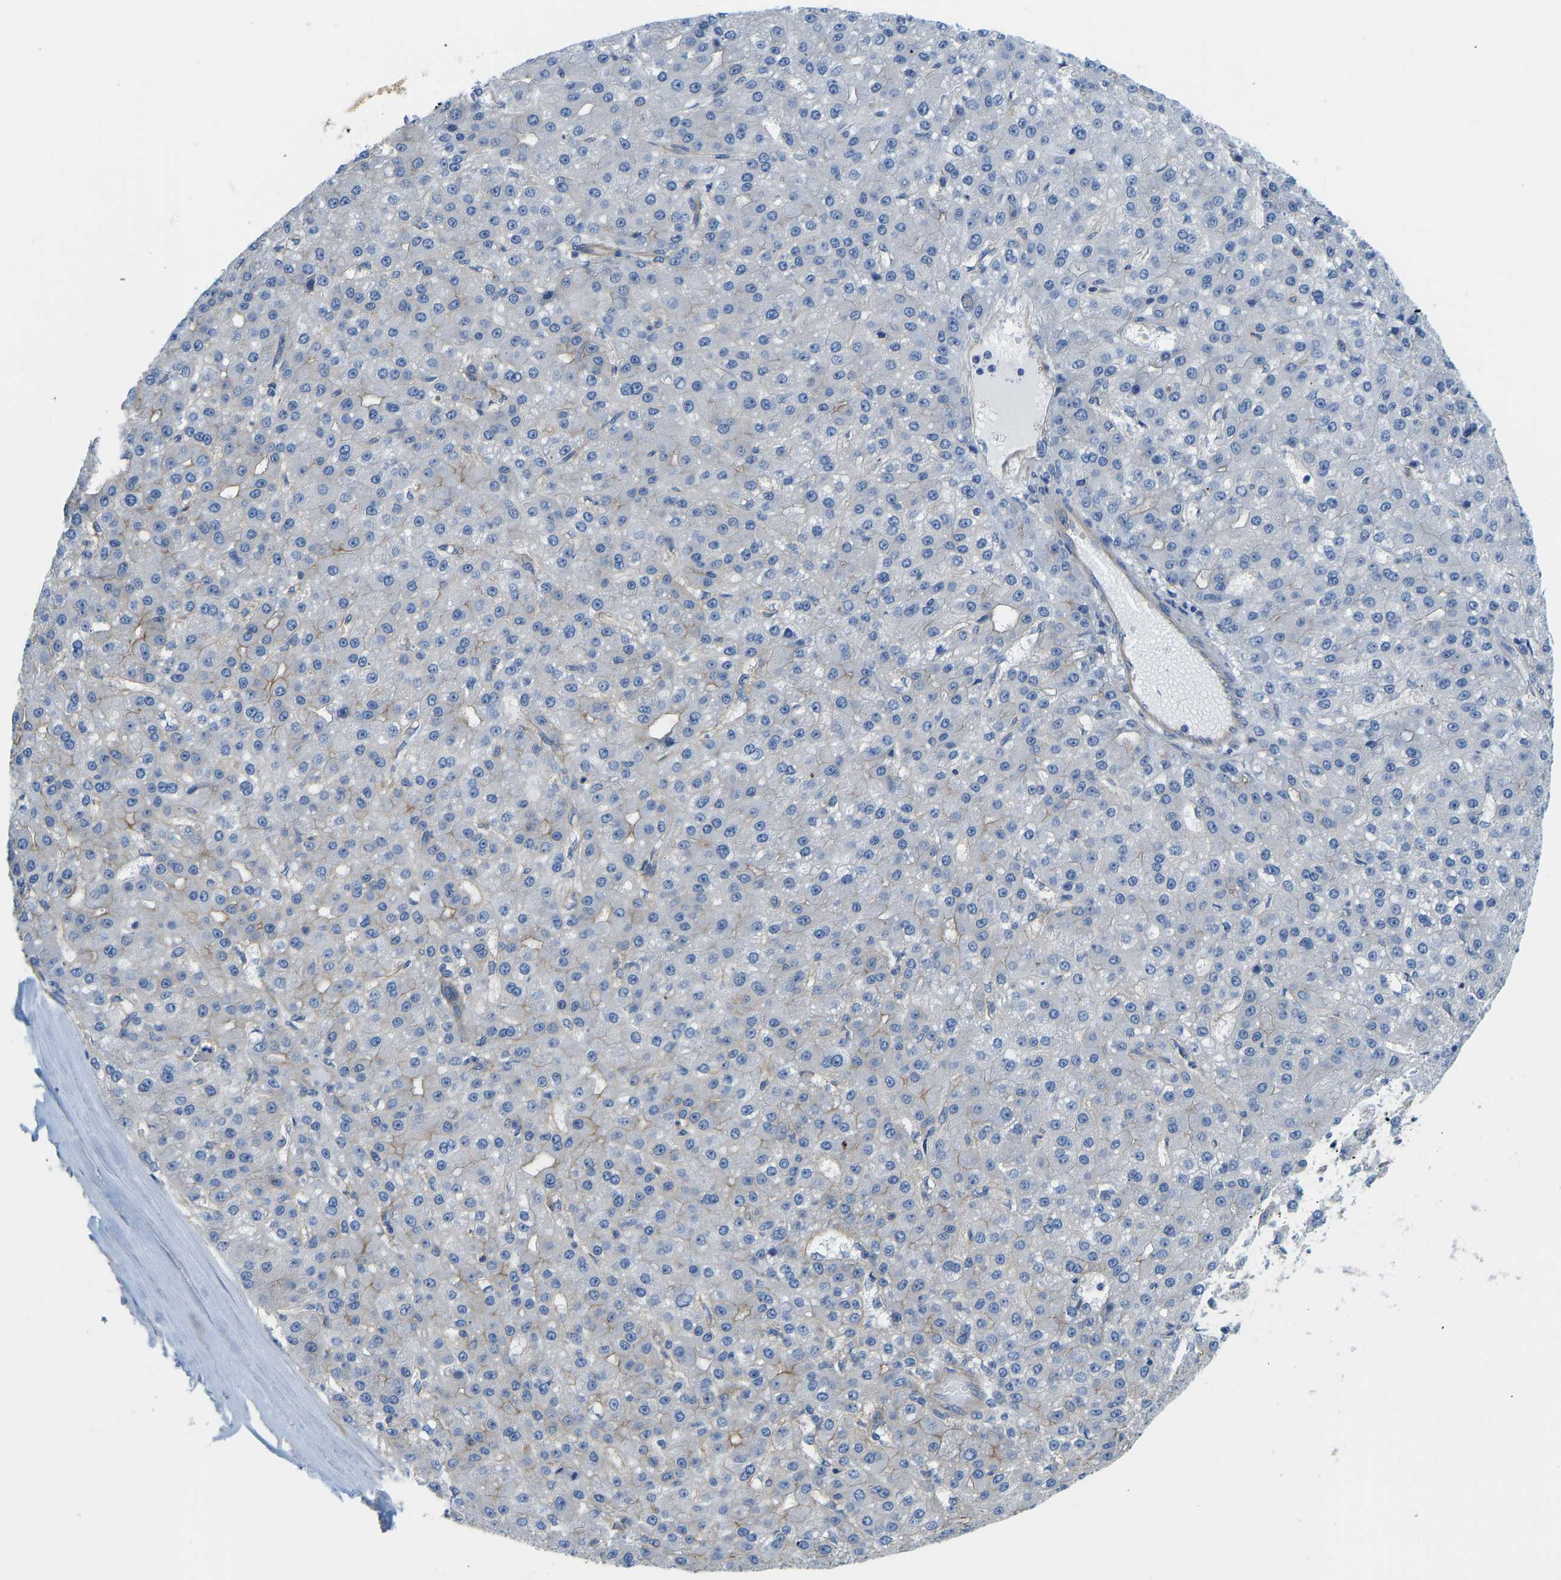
{"staining": {"intensity": "negative", "quantity": "none", "location": "none"}, "tissue": "liver cancer", "cell_type": "Tumor cells", "image_type": "cancer", "snomed": [{"axis": "morphology", "description": "Carcinoma, Hepatocellular, NOS"}, {"axis": "topography", "description": "Liver"}], "caption": "A micrograph of human liver cancer is negative for staining in tumor cells.", "gene": "CHAD", "patient": {"sex": "male", "age": 67}}